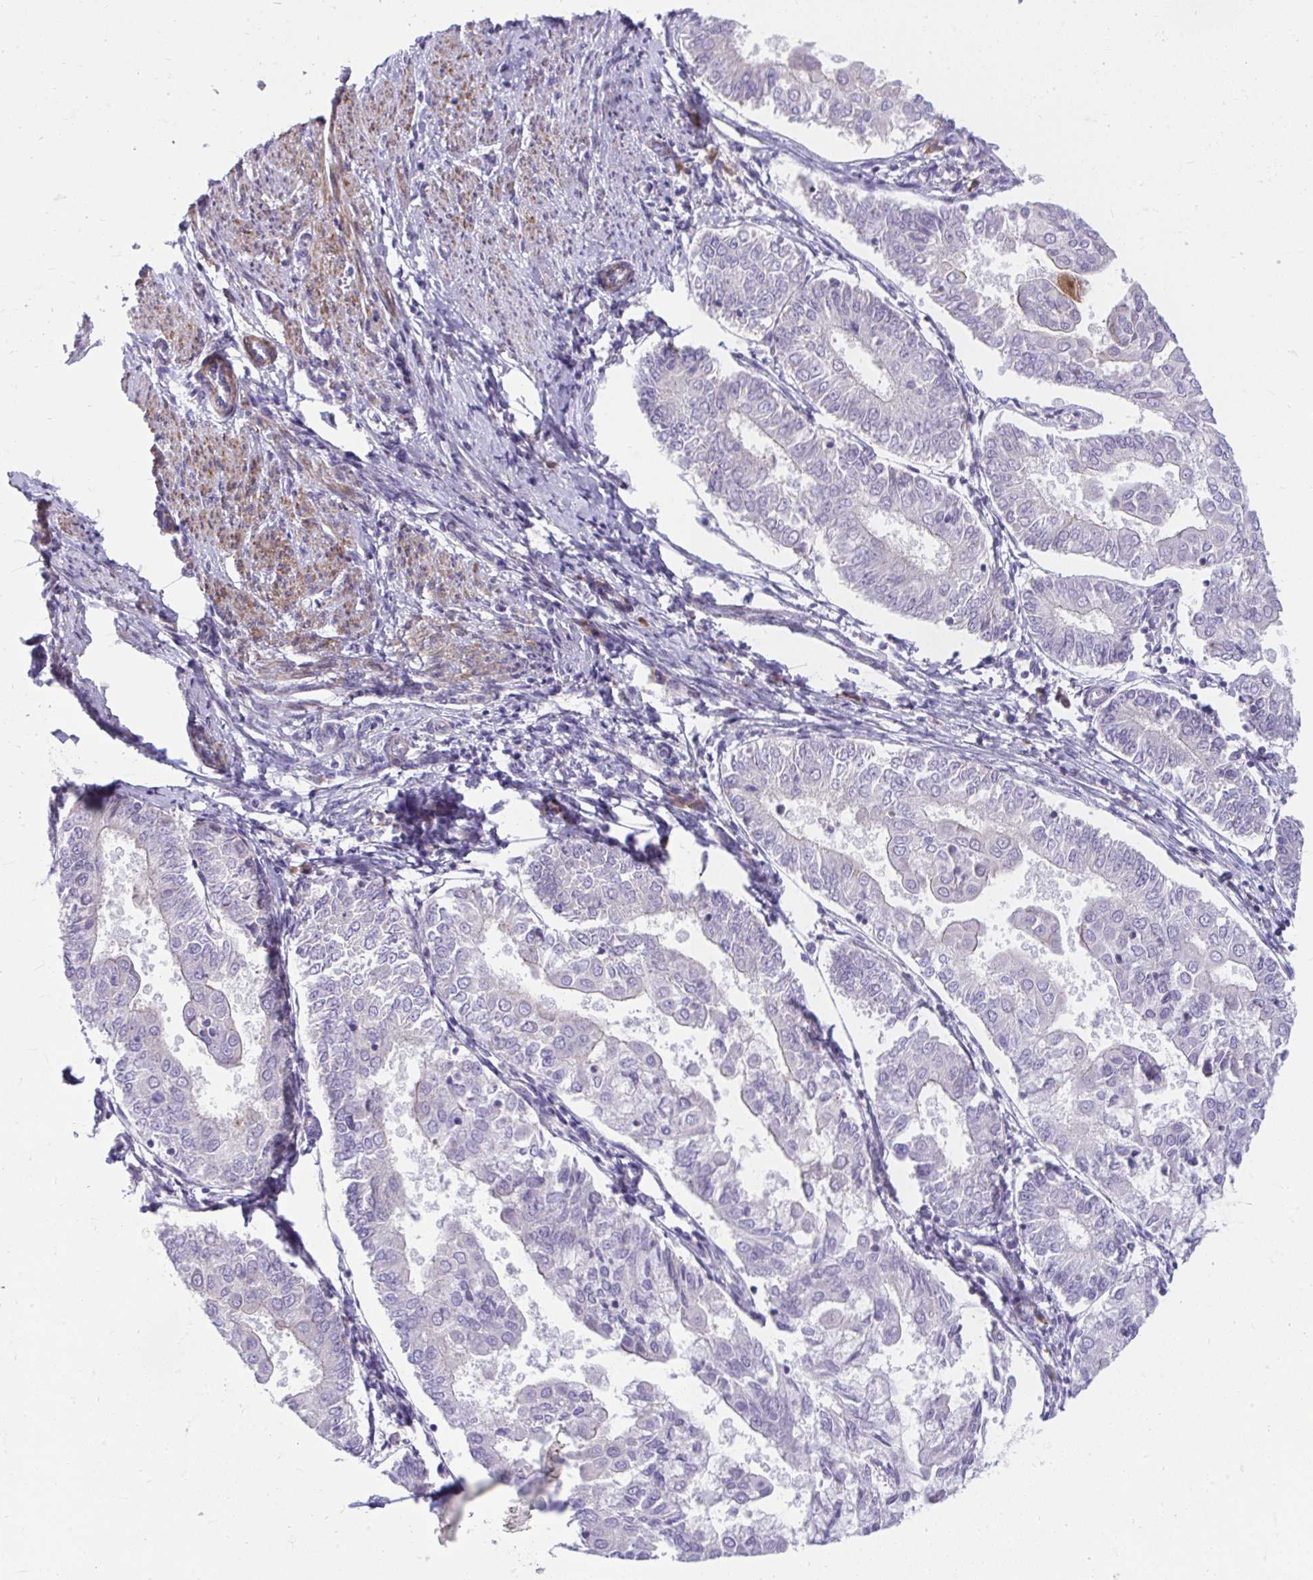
{"staining": {"intensity": "negative", "quantity": "none", "location": "none"}, "tissue": "endometrial cancer", "cell_type": "Tumor cells", "image_type": "cancer", "snomed": [{"axis": "morphology", "description": "Adenocarcinoma, NOS"}, {"axis": "topography", "description": "Endometrium"}], "caption": "Endometrial cancer (adenocarcinoma) was stained to show a protein in brown. There is no significant positivity in tumor cells. (DAB IHC visualized using brightfield microscopy, high magnification).", "gene": "PIGZ", "patient": {"sex": "female", "age": 68}}